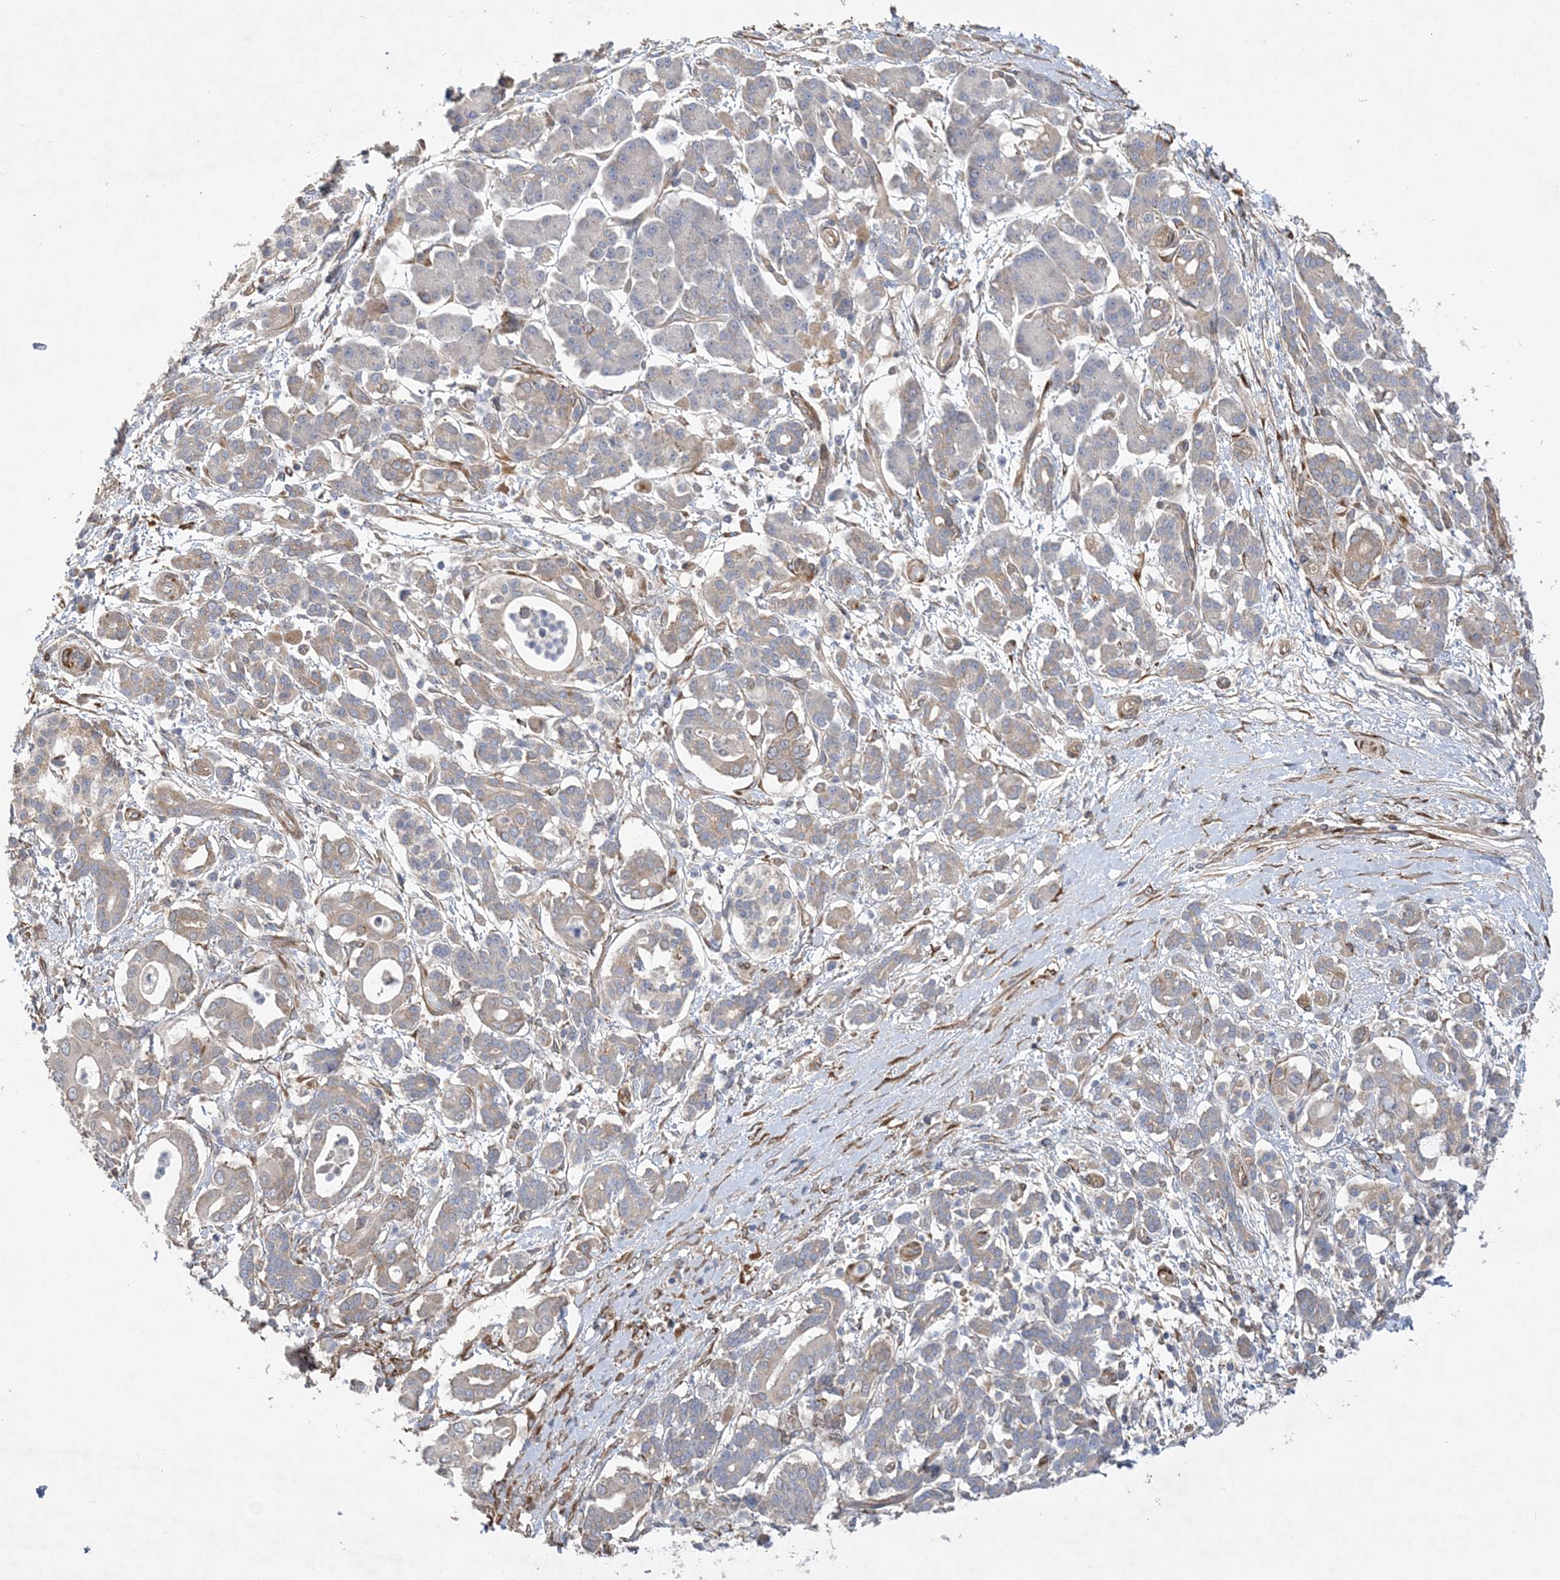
{"staining": {"intensity": "weak", "quantity": "<25%", "location": "cytoplasmic/membranous"}, "tissue": "pancreatic cancer", "cell_type": "Tumor cells", "image_type": "cancer", "snomed": [{"axis": "morphology", "description": "Adenocarcinoma, NOS"}, {"axis": "topography", "description": "Pancreas"}], "caption": "IHC histopathology image of neoplastic tissue: human pancreatic cancer stained with DAB (3,3'-diaminobenzidine) demonstrates no significant protein expression in tumor cells.", "gene": "MAP4K5", "patient": {"sex": "male", "age": 68}}